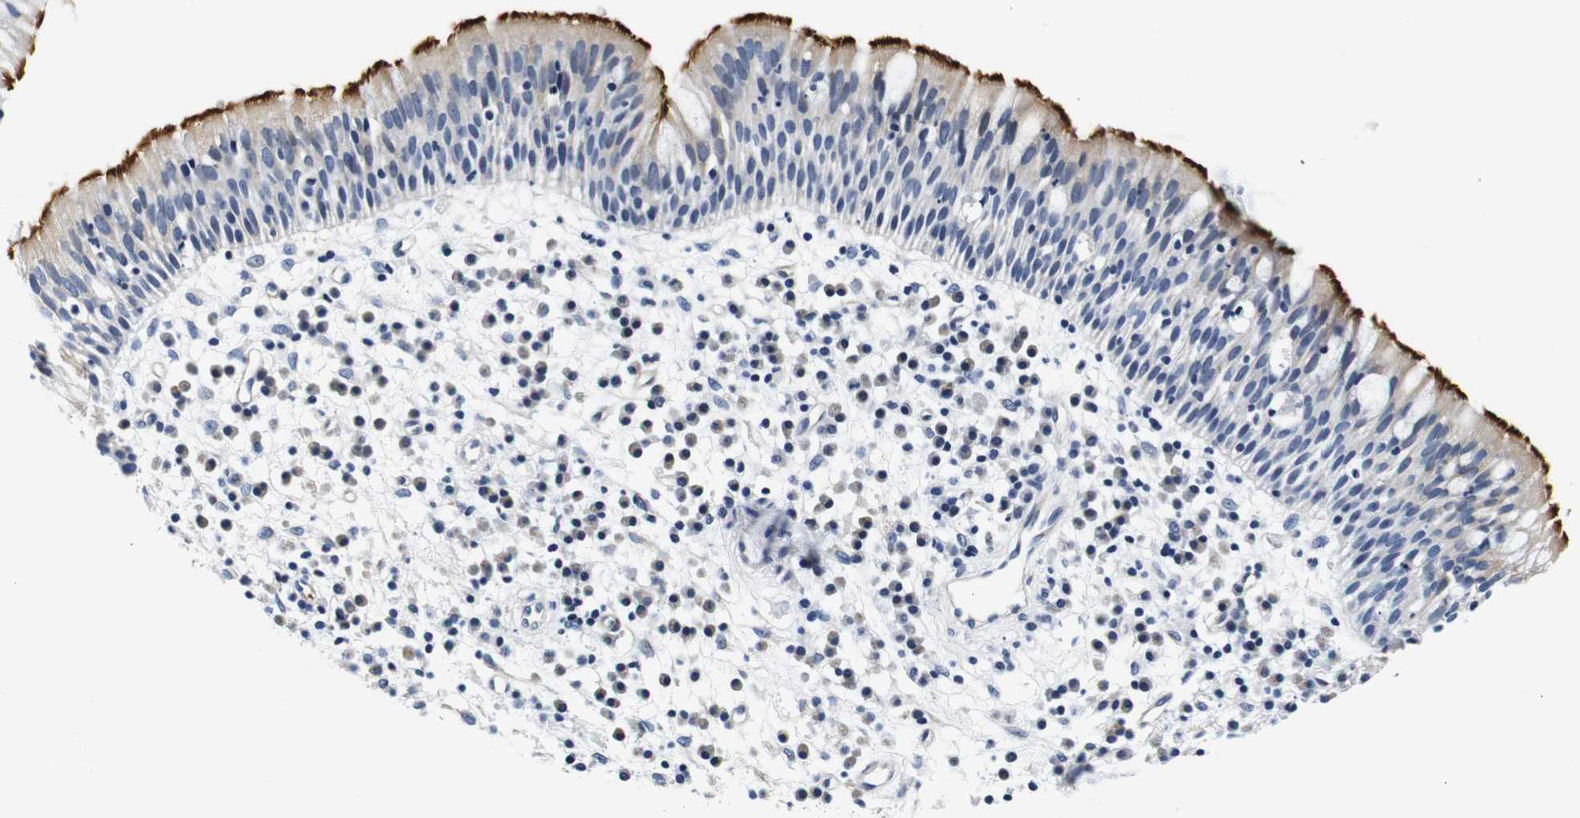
{"staining": {"intensity": "moderate", "quantity": "25%-75%", "location": "cytoplasmic/membranous"}, "tissue": "nasopharynx", "cell_type": "Respiratory epithelial cells", "image_type": "normal", "snomed": [{"axis": "morphology", "description": "Normal tissue, NOS"}, {"axis": "topography", "description": "Nasopharynx"}], "caption": "A medium amount of moderate cytoplasmic/membranous expression is appreciated in approximately 25%-75% of respiratory epithelial cells in benign nasopharynx. (DAB IHC with brightfield microscopy, high magnification).", "gene": "GP1BA", "patient": {"sex": "male", "age": 21}}